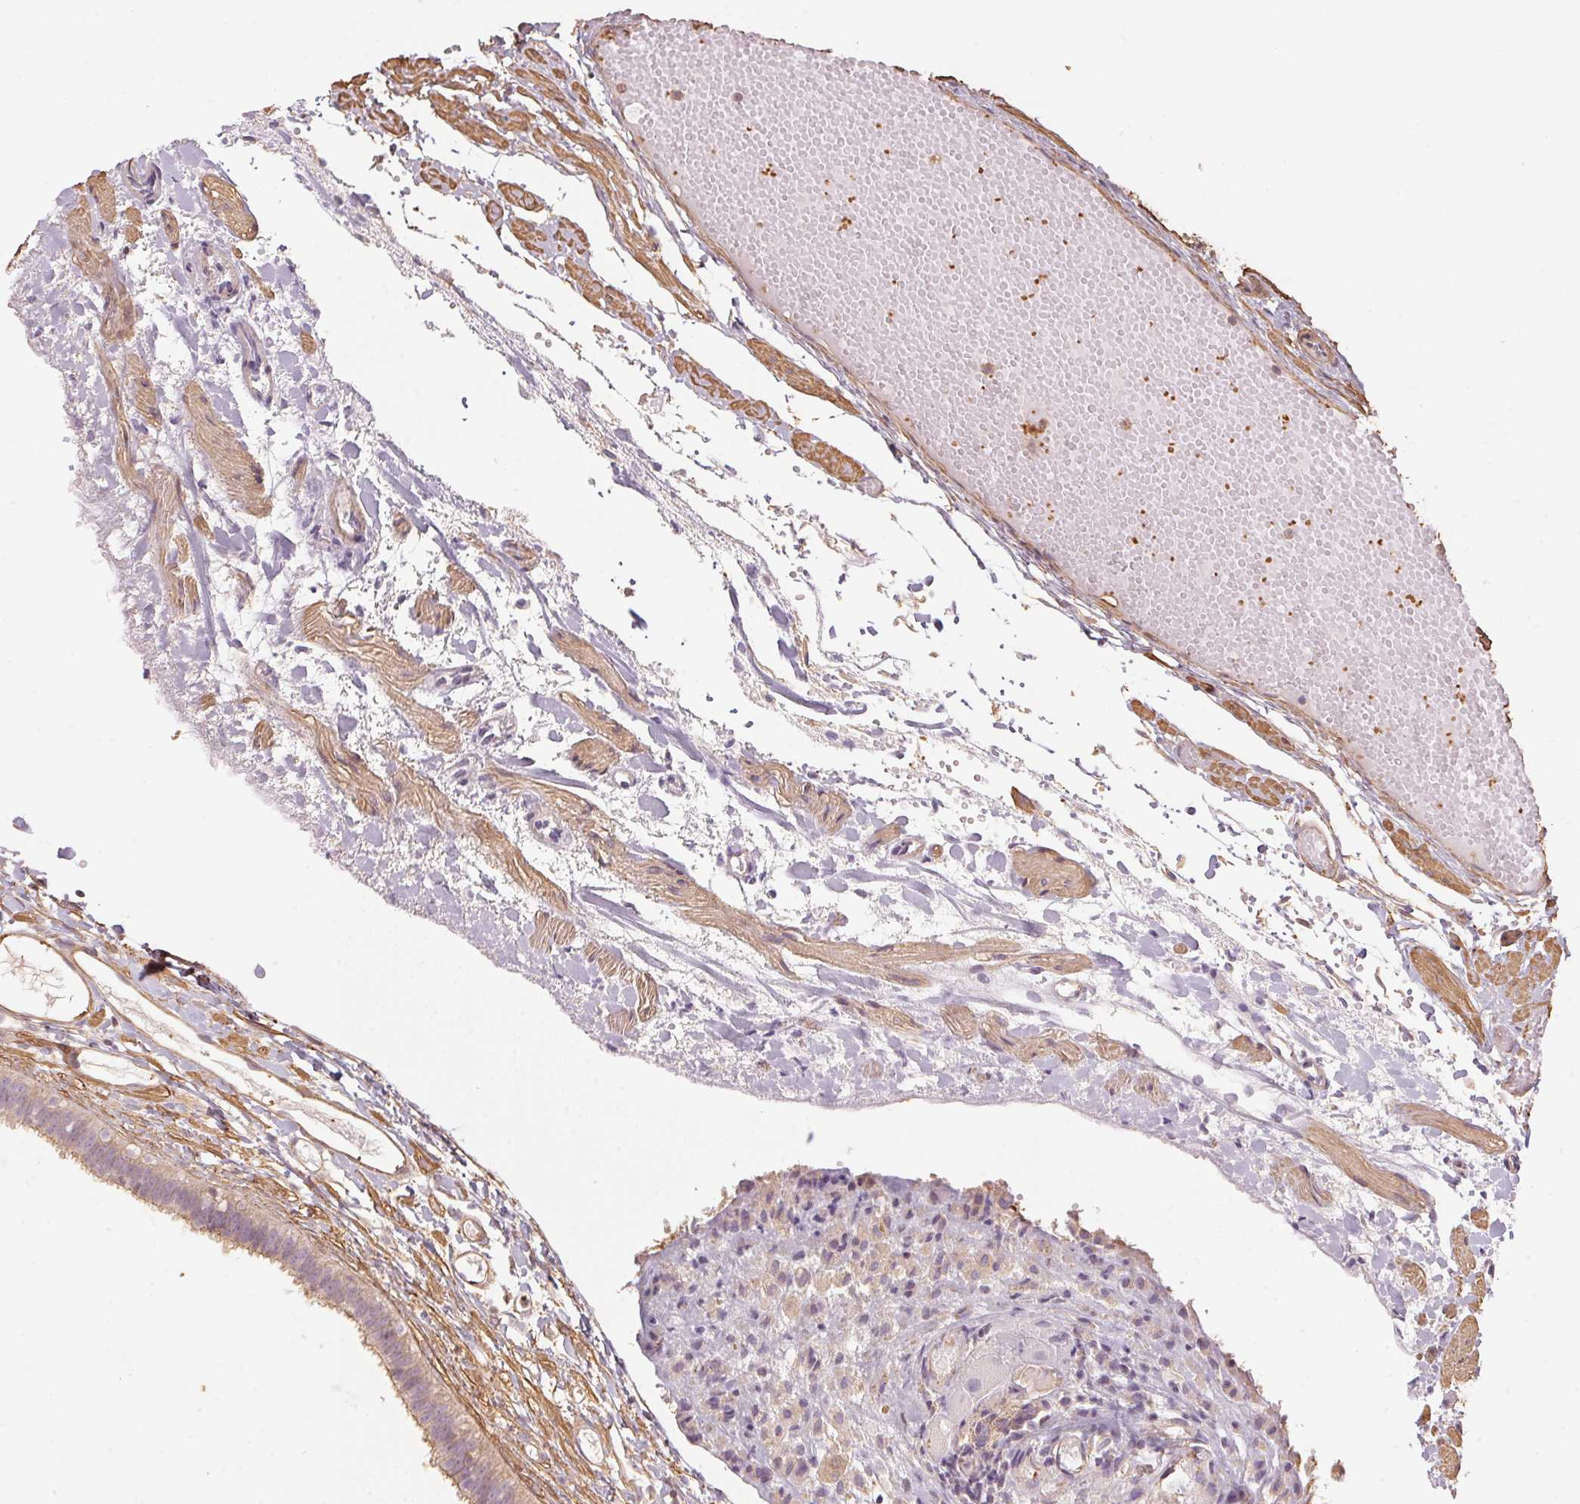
{"staining": {"intensity": "weak", "quantity": "25%-75%", "location": "cytoplasmic/membranous"}, "tissue": "fallopian tube", "cell_type": "Glandular cells", "image_type": "normal", "snomed": [{"axis": "morphology", "description": "Normal tissue, NOS"}, {"axis": "topography", "description": "Fallopian tube"}], "caption": "Immunohistochemical staining of benign human fallopian tube reveals weak cytoplasmic/membranous protein staining in approximately 25%-75% of glandular cells. The protein of interest is stained brown, and the nuclei are stained in blue (DAB (3,3'-diaminobenzidine) IHC with brightfield microscopy, high magnification).", "gene": "QDPR", "patient": {"sex": "female", "age": 37}}